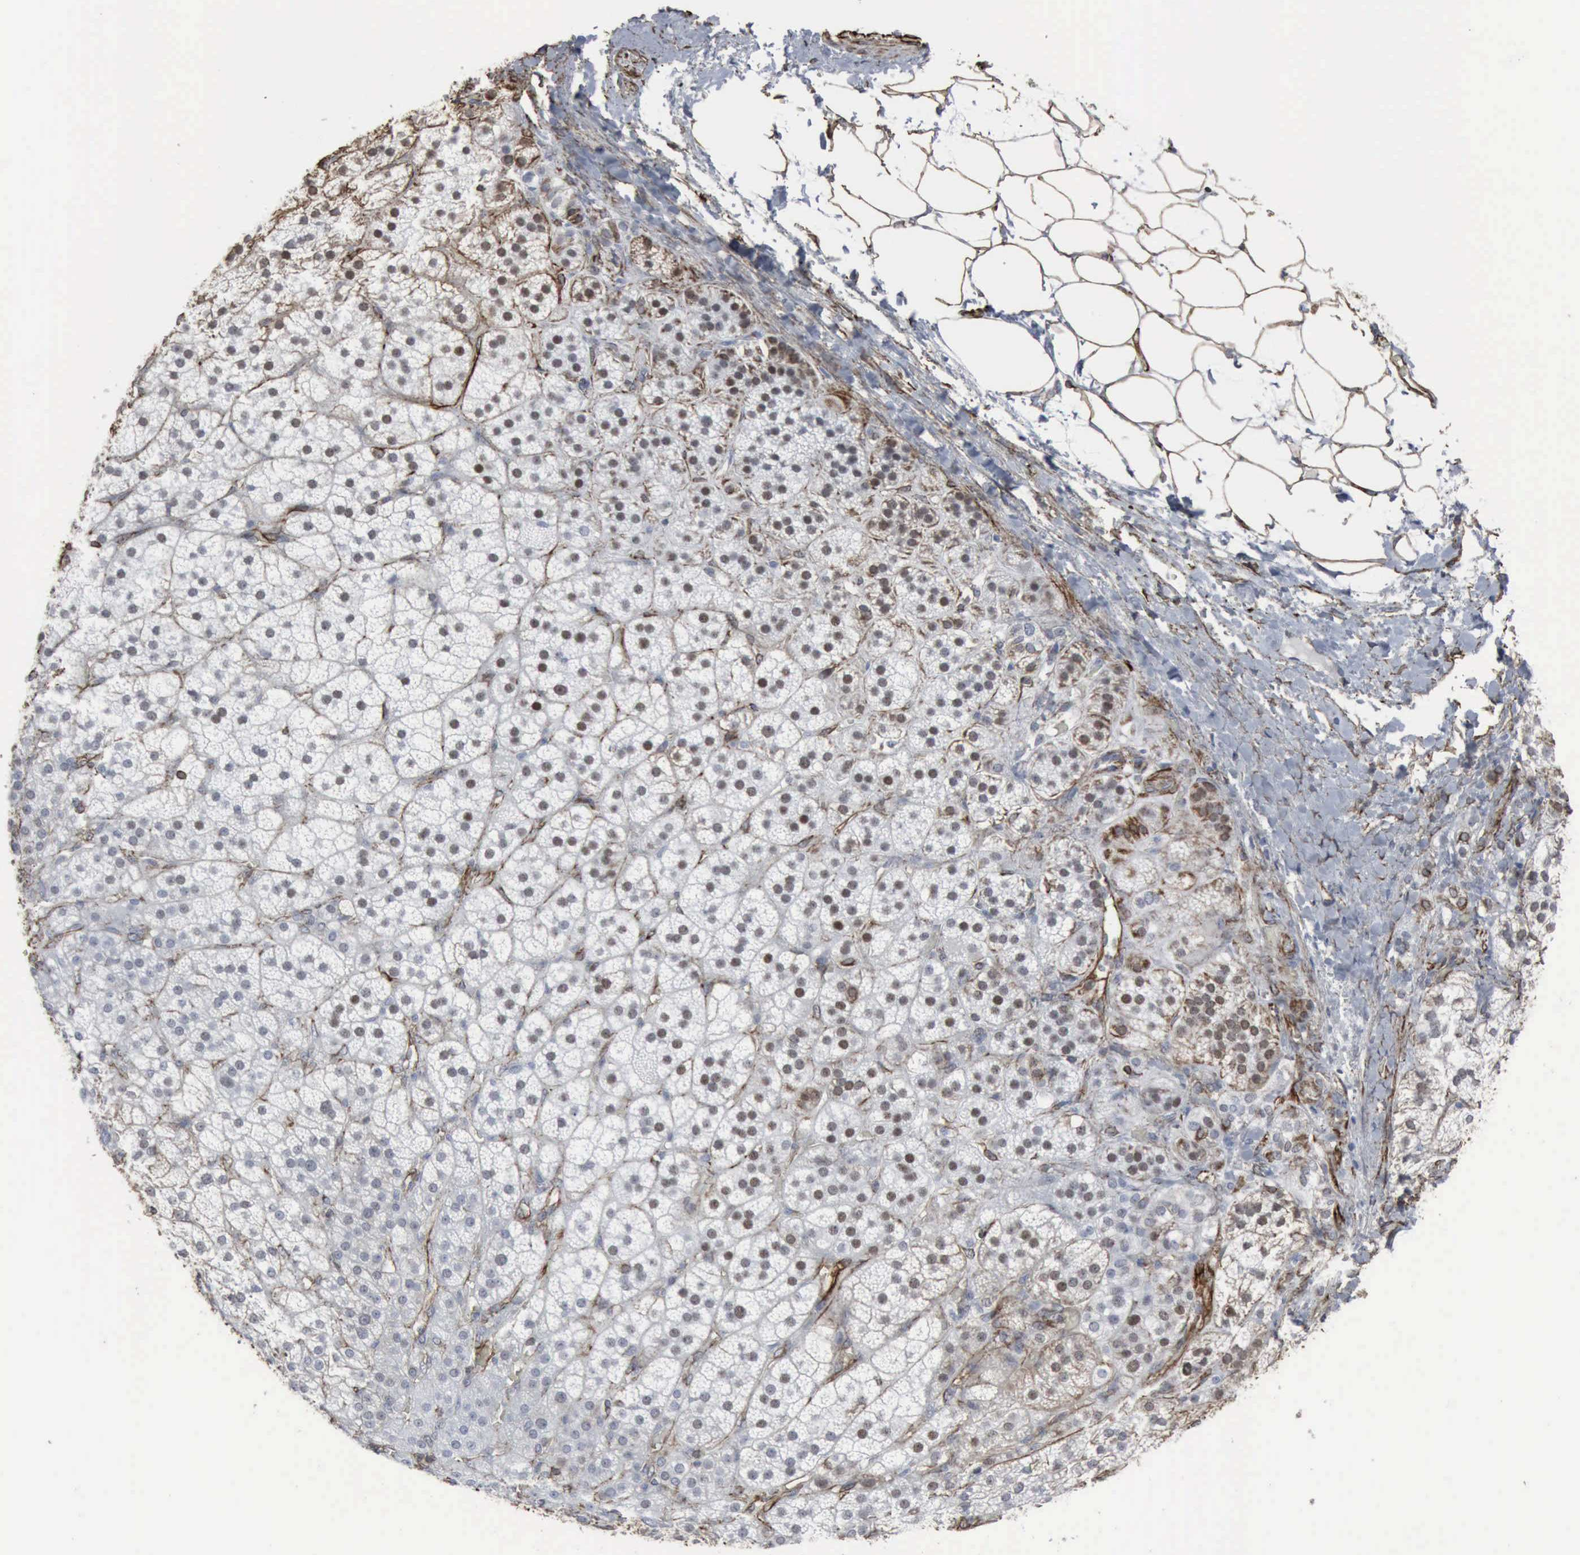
{"staining": {"intensity": "weak", "quantity": "<25%", "location": "nuclear"}, "tissue": "adrenal gland", "cell_type": "Glandular cells", "image_type": "normal", "snomed": [{"axis": "morphology", "description": "Normal tissue, NOS"}, {"axis": "topography", "description": "Adrenal gland"}], "caption": "This is an immunohistochemistry (IHC) photomicrograph of unremarkable human adrenal gland. There is no positivity in glandular cells.", "gene": "CCNE1", "patient": {"sex": "female", "age": 60}}